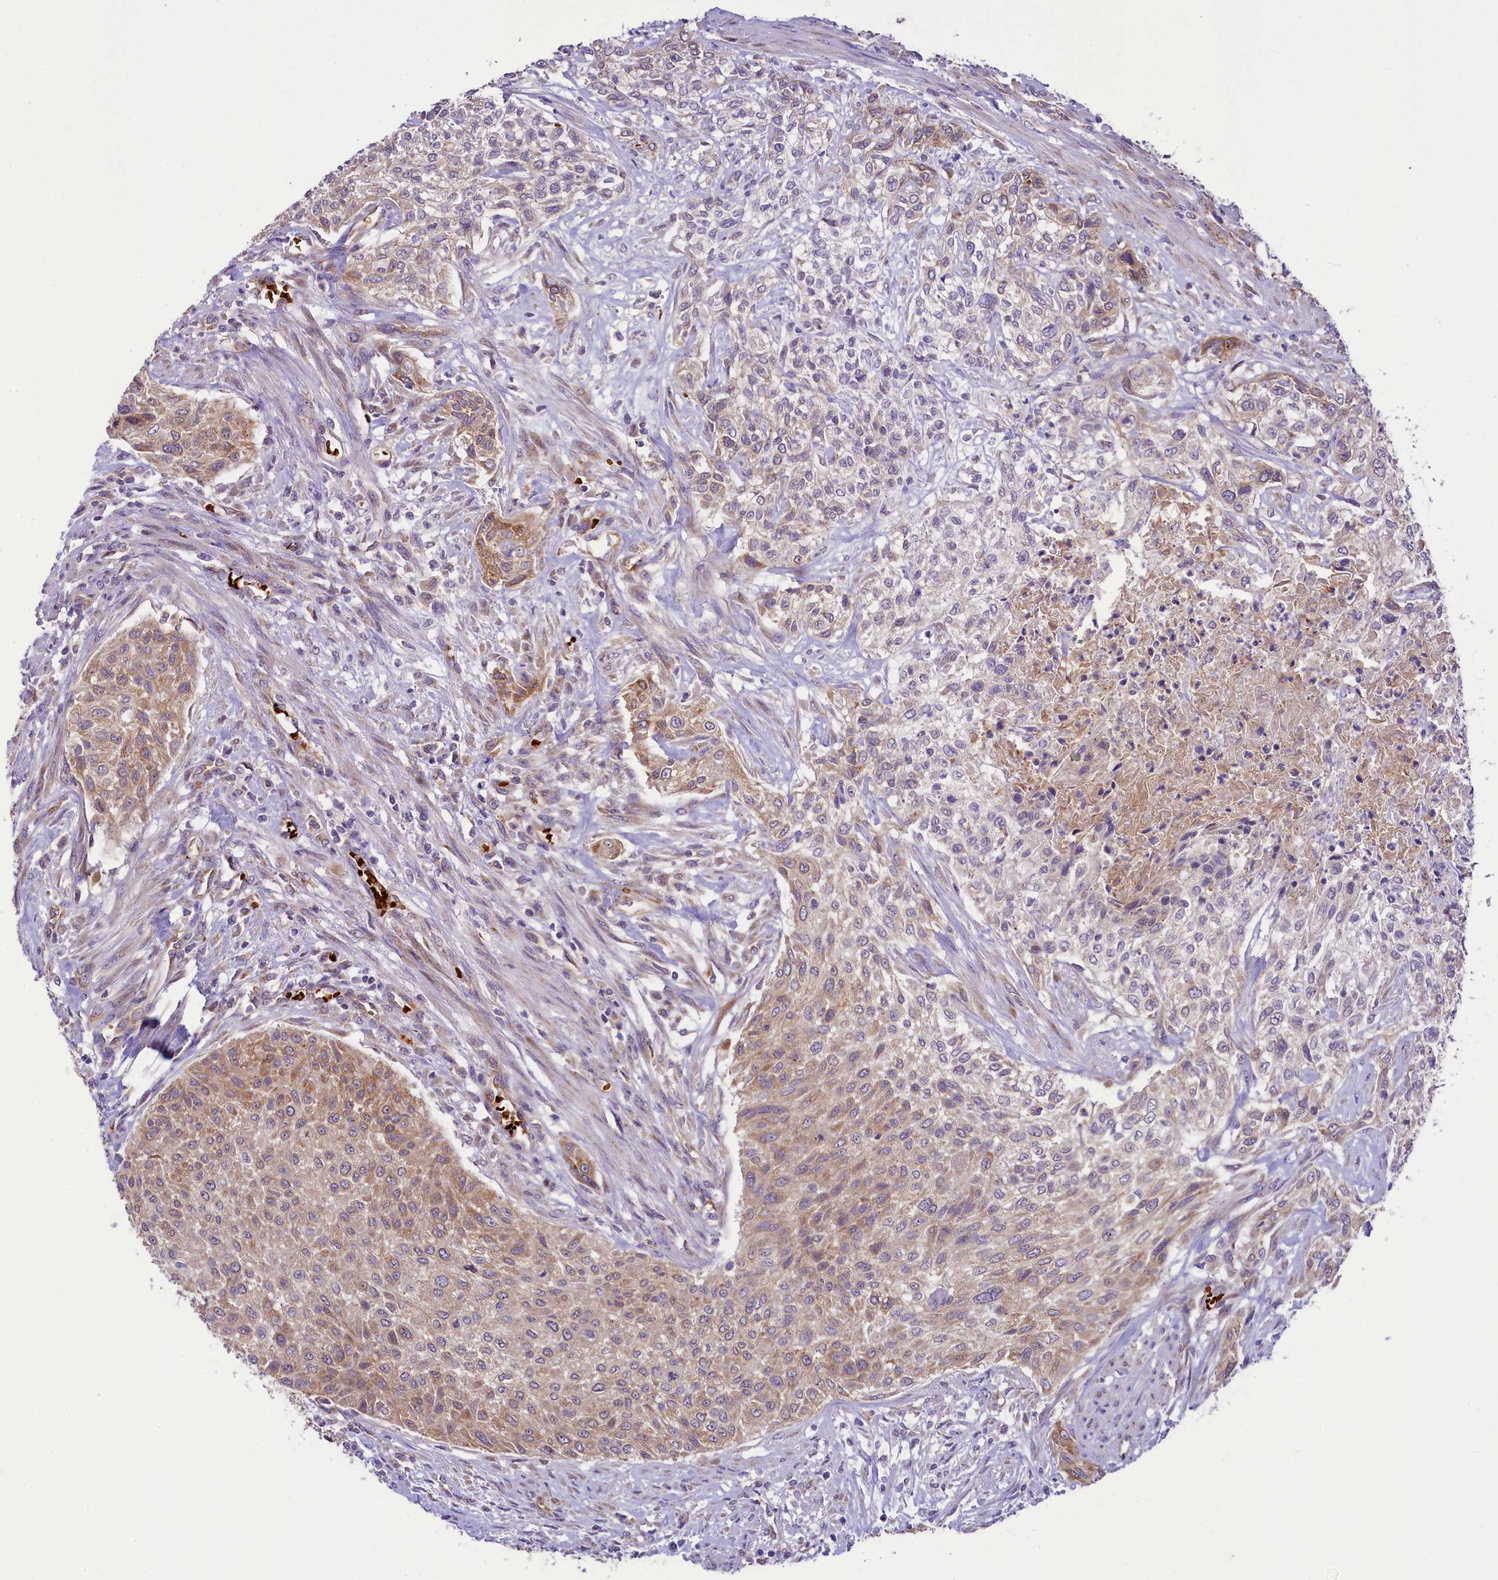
{"staining": {"intensity": "moderate", "quantity": "25%-75%", "location": "cytoplasmic/membranous"}, "tissue": "urothelial cancer", "cell_type": "Tumor cells", "image_type": "cancer", "snomed": [{"axis": "morphology", "description": "Normal tissue, NOS"}, {"axis": "morphology", "description": "Urothelial carcinoma, NOS"}, {"axis": "topography", "description": "Urinary bladder"}, {"axis": "topography", "description": "Peripheral nerve tissue"}], "caption": "An image showing moderate cytoplasmic/membranous positivity in approximately 25%-75% of tumor cells in urothelial cancer, as visualized by brown immunohistochemical staining.", "gene": "LARP4", "patient": {"sex": "male", "age": 35}}